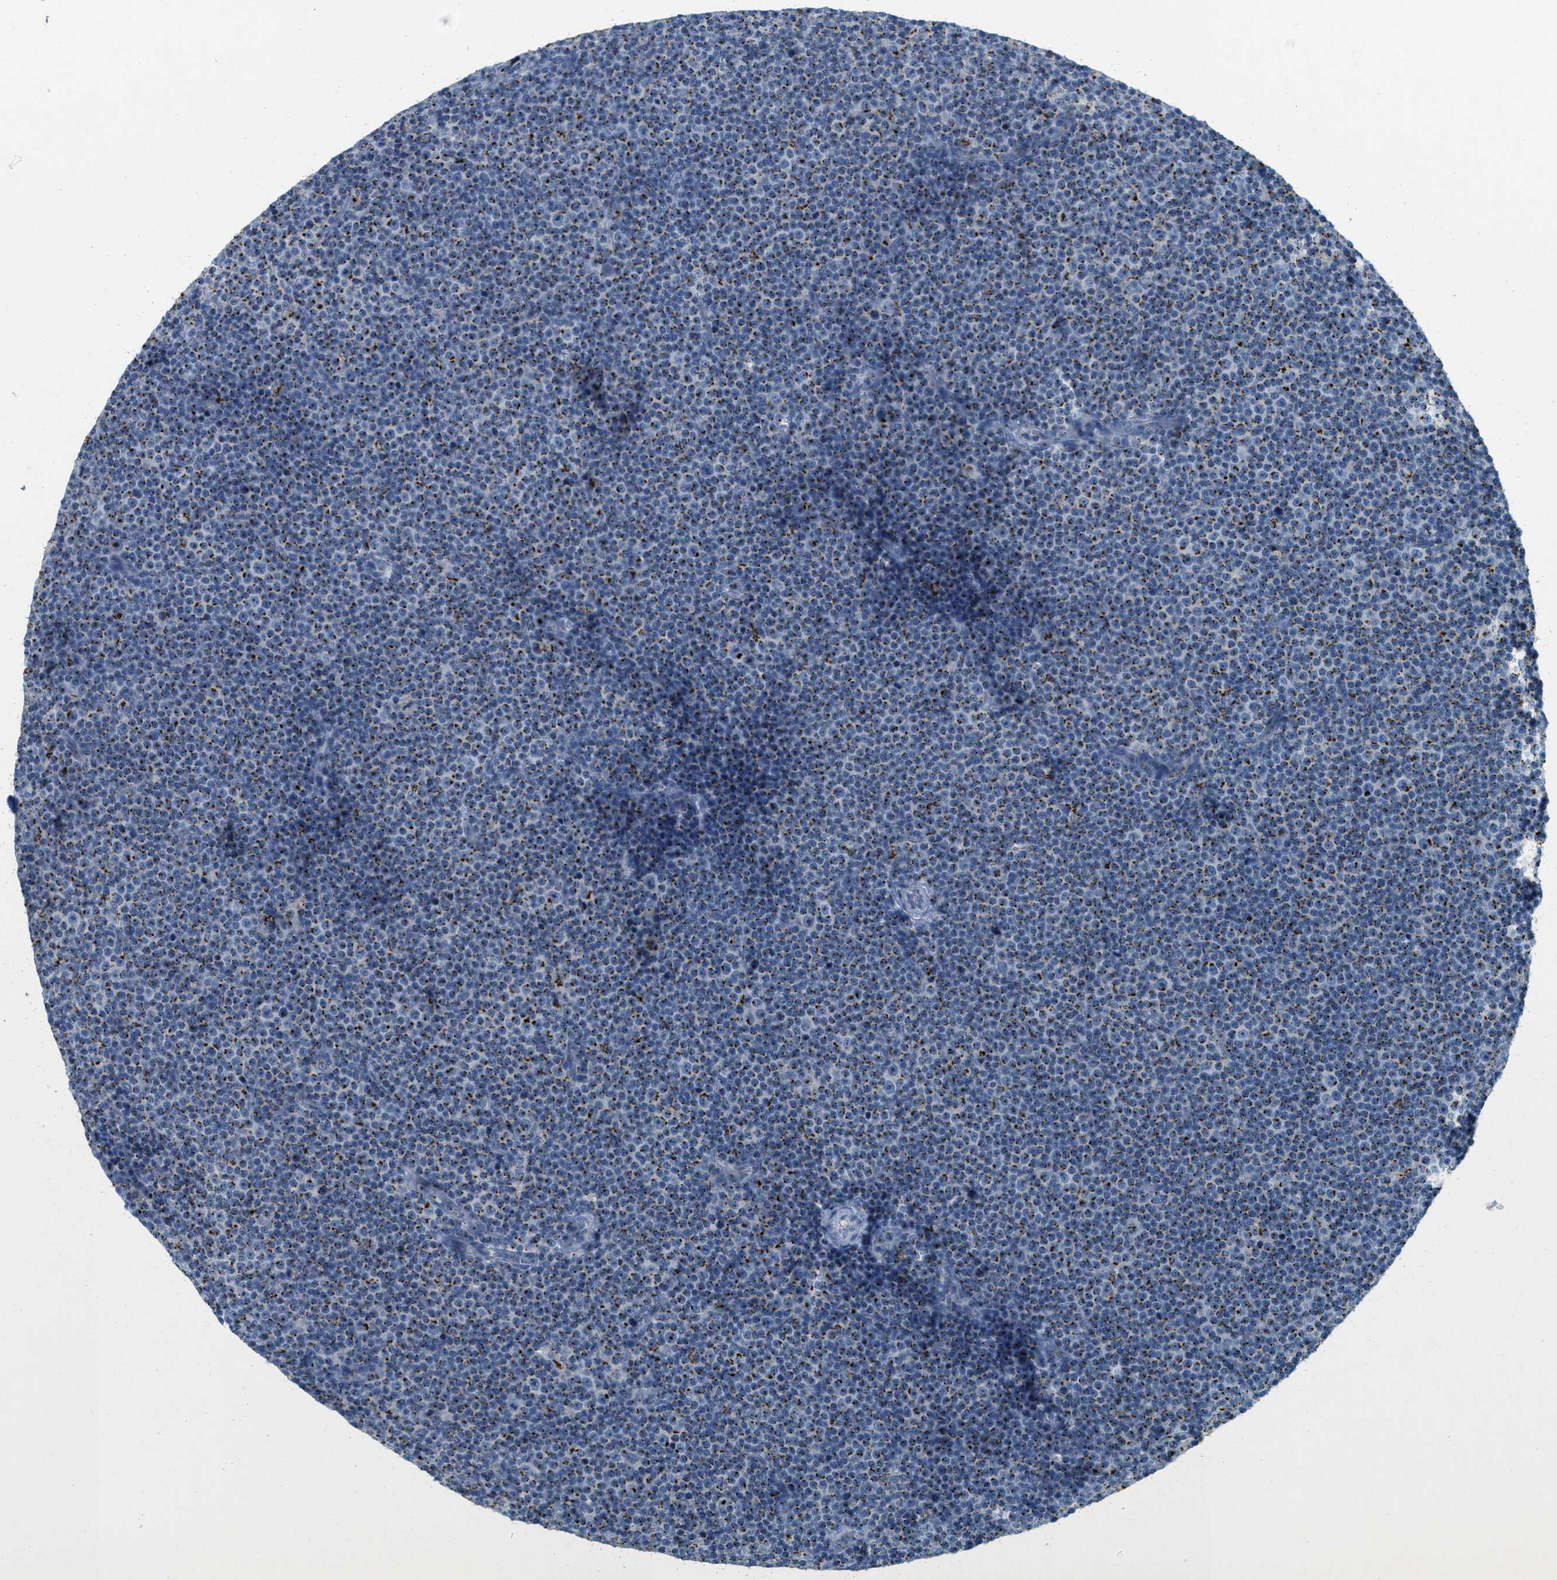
{"staining": {"intensity": "strong", "quantity": "25%-75%", "location": "cytoplasmic/membranous"}, "tissue": "lymphoma", "cell_type": "Tumor cells", "image_type": "cancer", "snomed": [{"axis": "morphology", "description": "Malignant lymphoma, non-Hodgkin's type, Low grade"}, {"axis": "topography", "description": "Lymph node"}], "caption": "IHC micrograph of human lymphoma stained for a protein (brown), which displays high levels of strong cytoplasmic/membranous positivity in about 25%-75% of tumor cells.", "gene": "ENTPD4", "patient": {"sex": "female", "age": 67}}